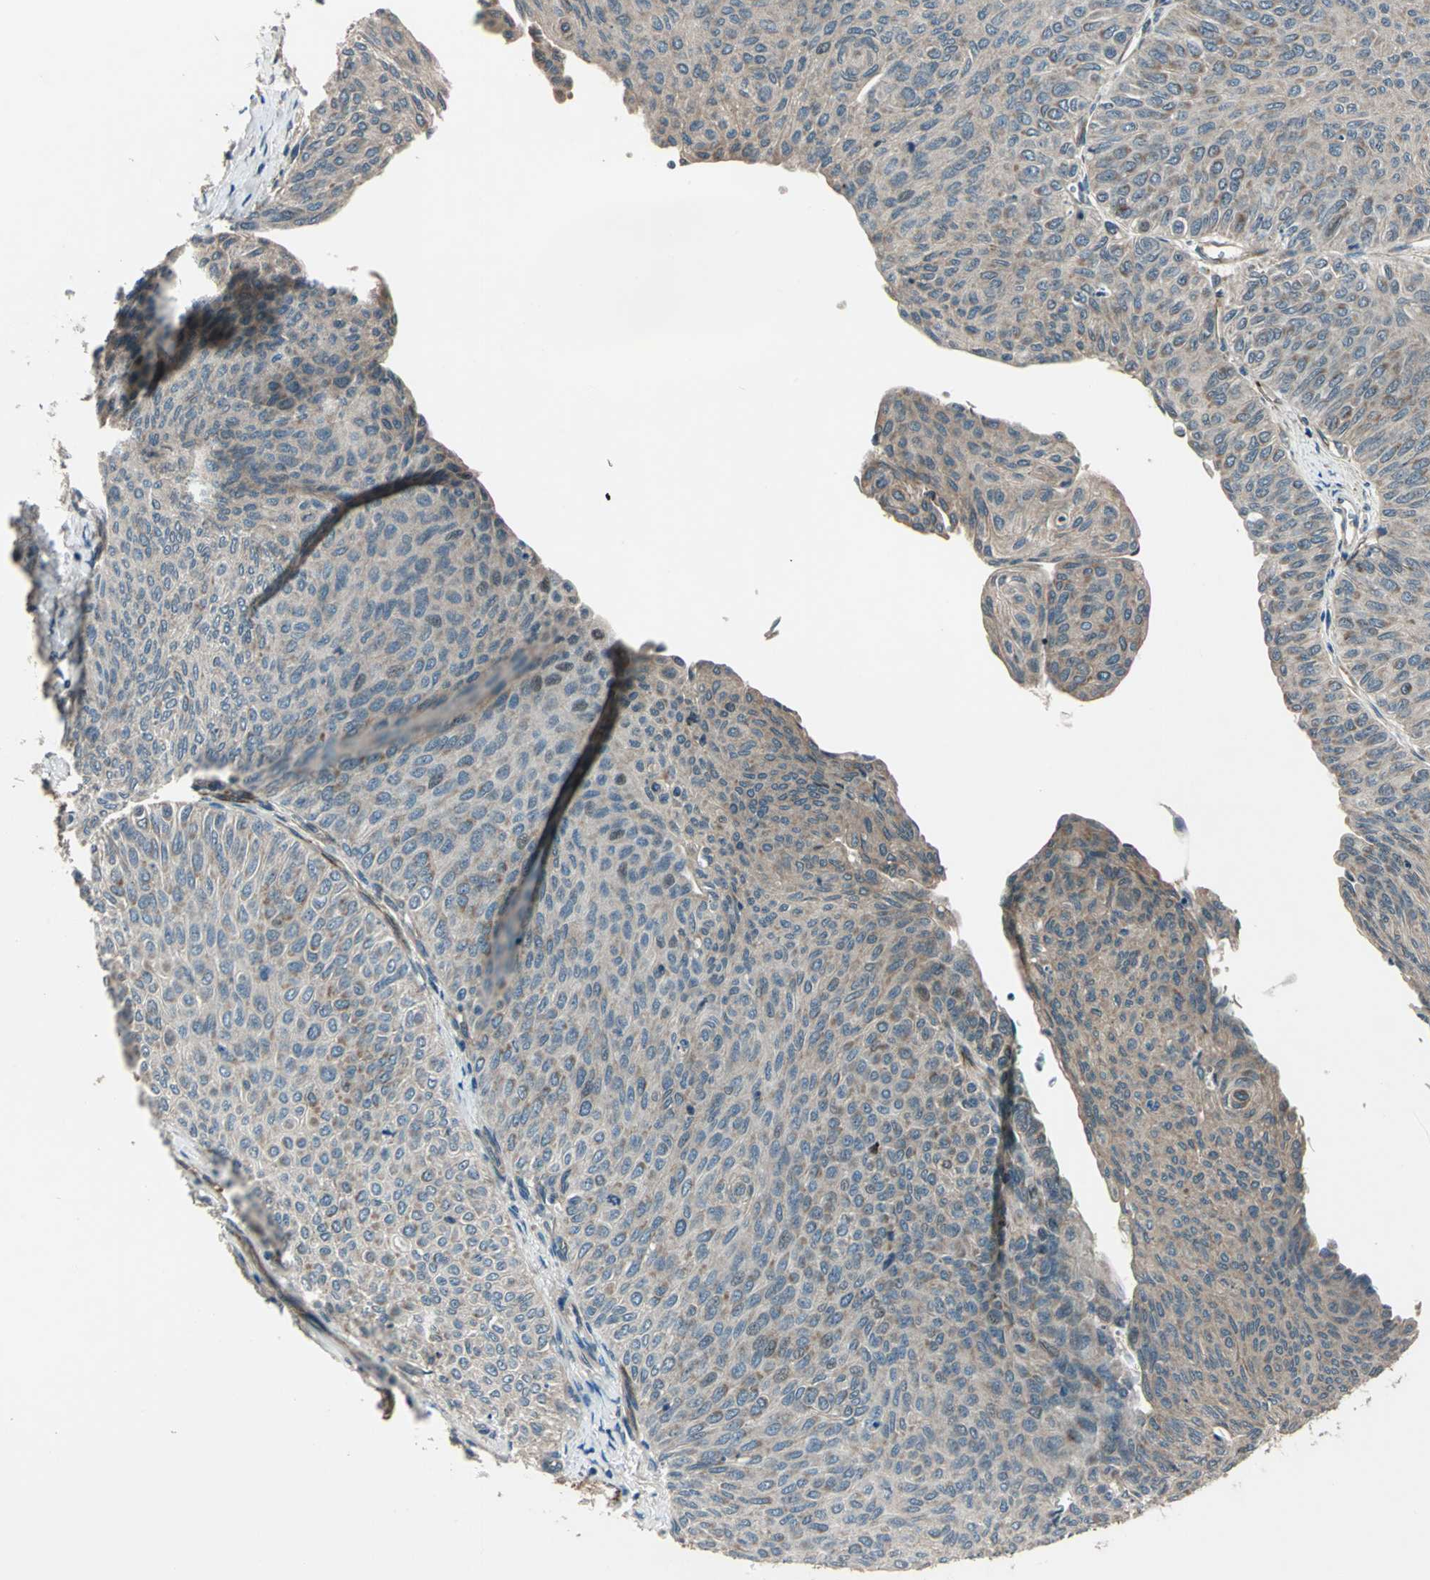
{"staining": {"intensity": "moderate", "quantity": "25%-75%", "location": "cytoplasmic/membranous"}, "tissue": "urothelial cancer", "cell_type": "Tumor cells", "image_type": "cancer", "snomed": [{"axis": "morphology", "description": "Urothelial carcinoma, Low grade"}, {"axis": "topography", "description": "Urinary bladder"}], "caption": "Protein expression analysis of urothelial carcinoma (low-grade) exhibits moderate cytoplasmic/membranous staining in about 25%-75% of tumor cells.", "gene": "EXD2", "patient": {"sex": "male", "age": 78}}